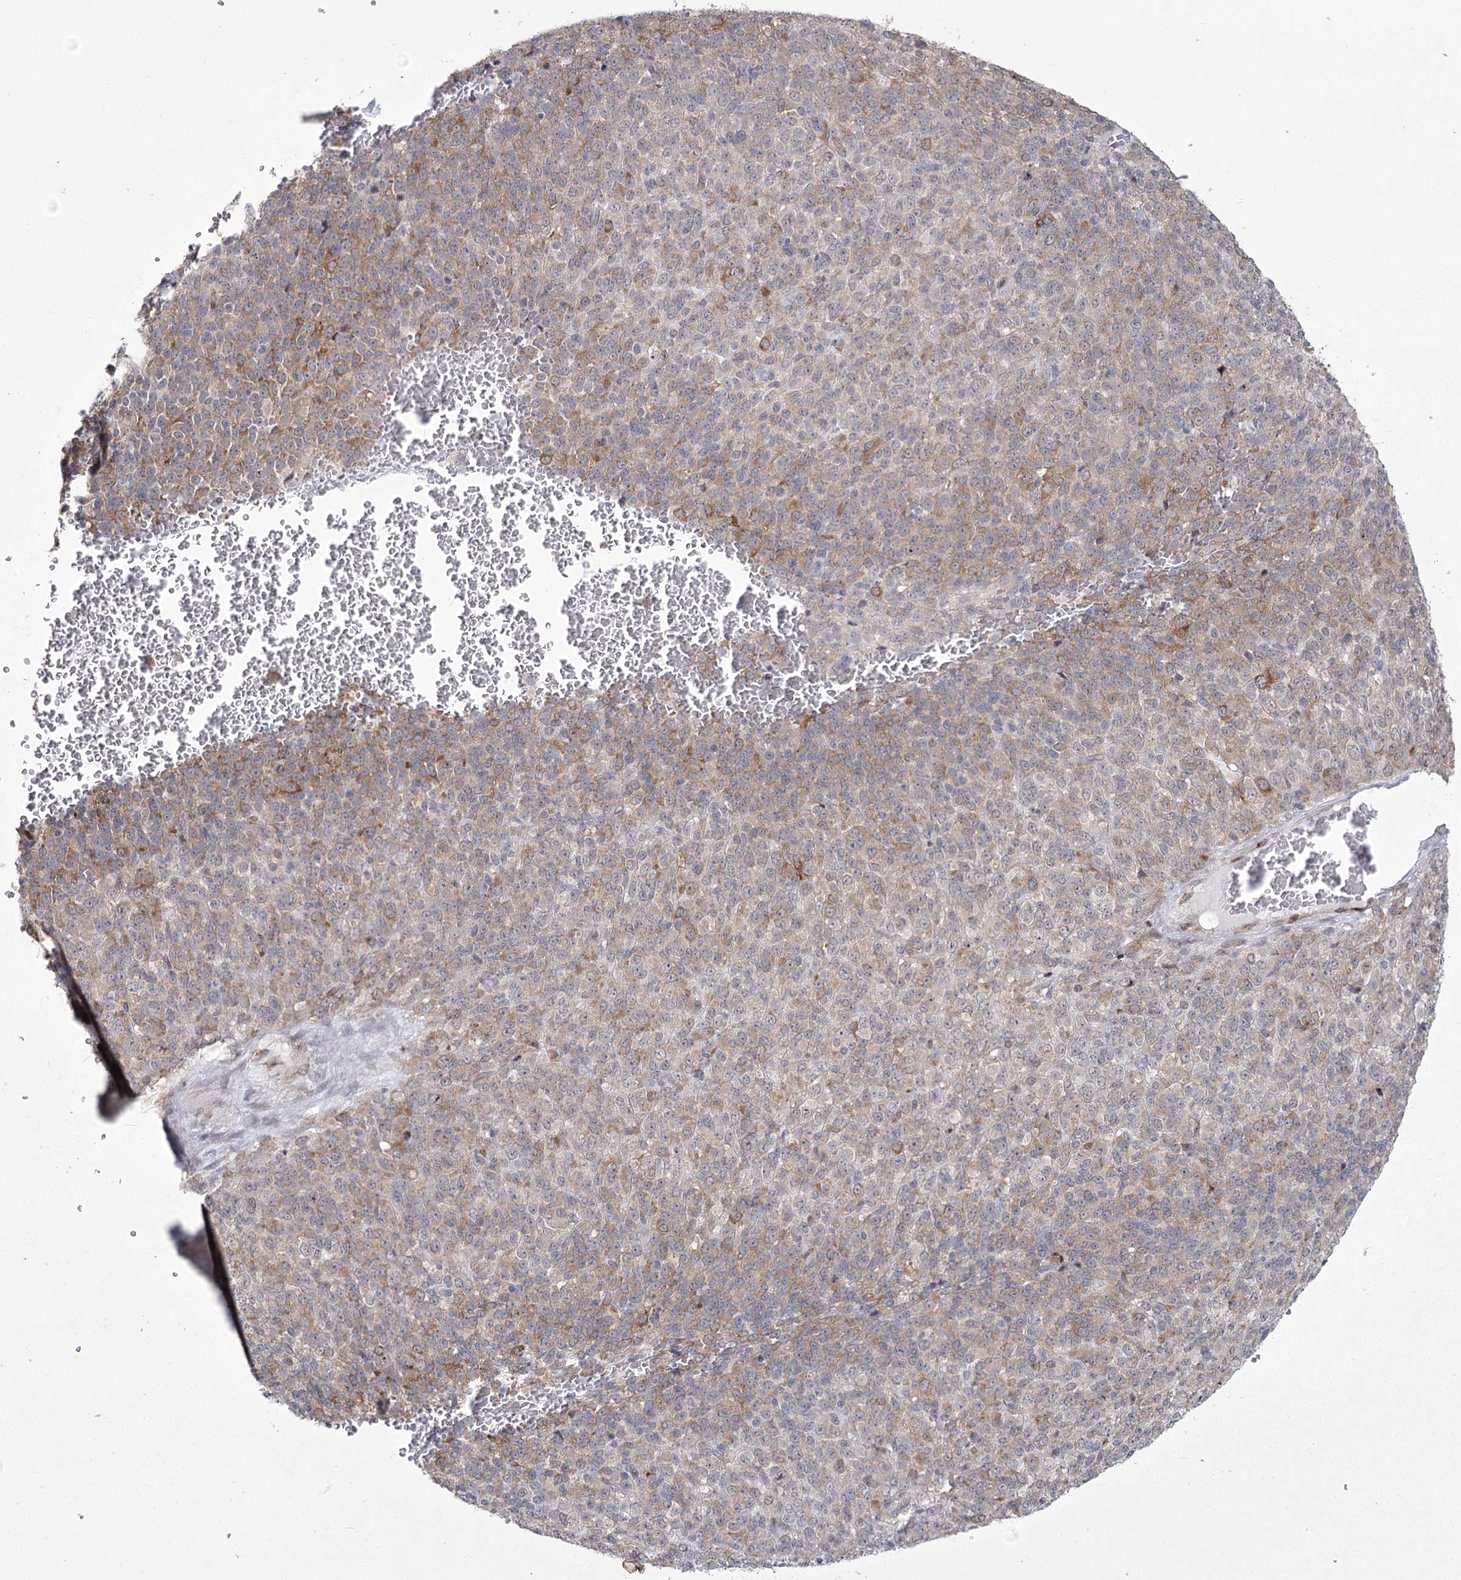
{"staining": {"intensity": "moderate", "quantity": "<25%", "location": "cytoplasmic/membranous"}, "tissue": "melanoma", "cell_type": "Tumor cells", "image_type": "cancer", "snomed": [{"axis": "morphology", "description": "Malignant melanoma, Metastatic site"}, {"axis": "topography", "description": "Brain"}], "caption": "A brown stain labels moderate cytoplasmic/membranous staining of a protein in melanoma tumor cells.", "gene": "YBX3", "patient": {"sex": "female", "age": 56}}